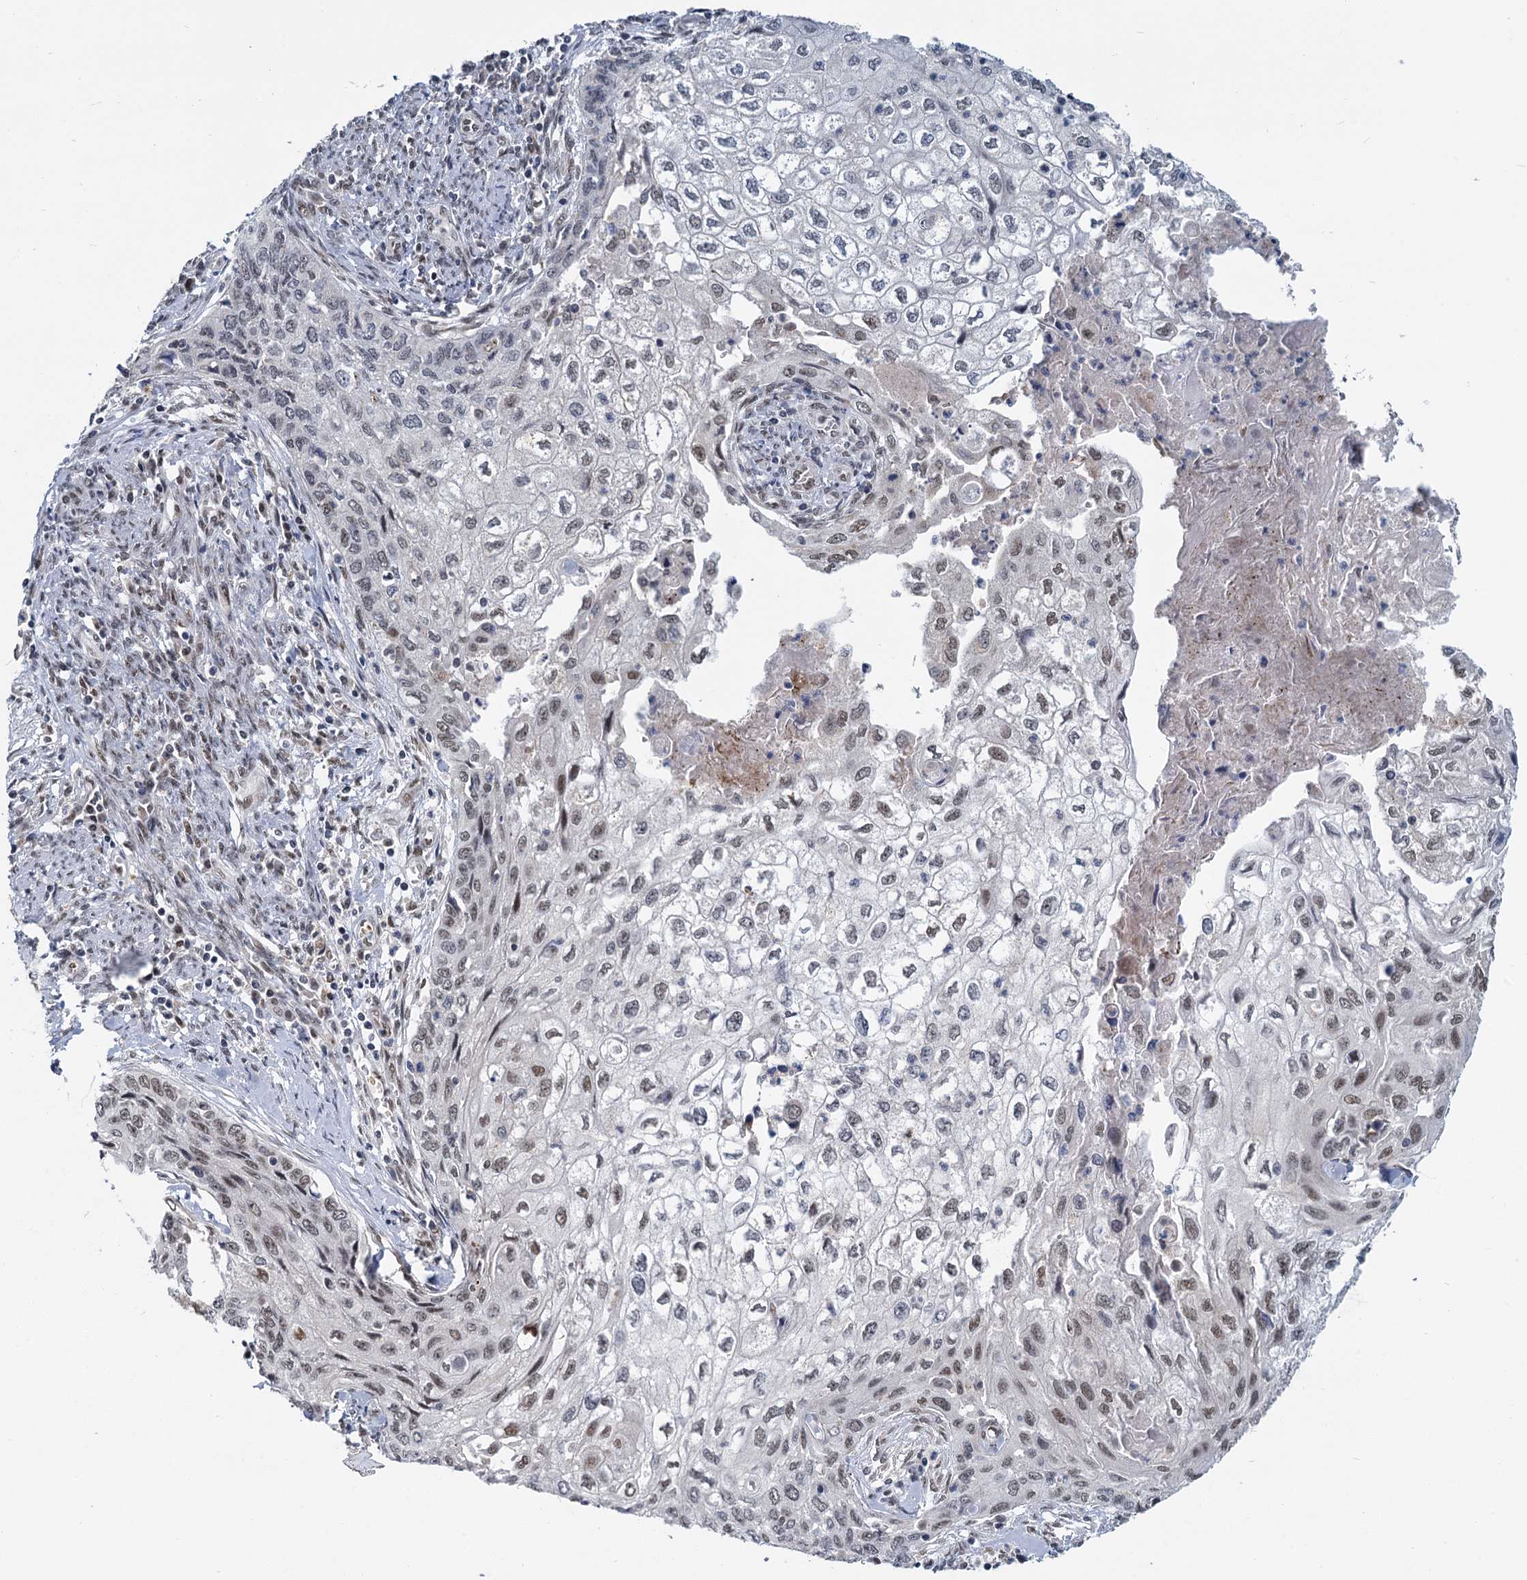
{"staining": {"intensity": "moderate", "quantity": "<25%", "location": "nuclear"}, "tissue": "cervical cancer", "cell_type": "Tumor cells", "image_type": "cancer", "snomed": [{"axis": "morphology", "description": "Squamous cell carcinoma, NOS"}, {"axis": "topography", "description": "Cervix"}], "caption": "Squamous cell carcinoma (cervical) stained for a protein (brown) reveals moderate nuclear positive expression in about <25% of tumor cells.", "gene": "RPRD1A", "patient": {"sex": "female", "age": 67}}